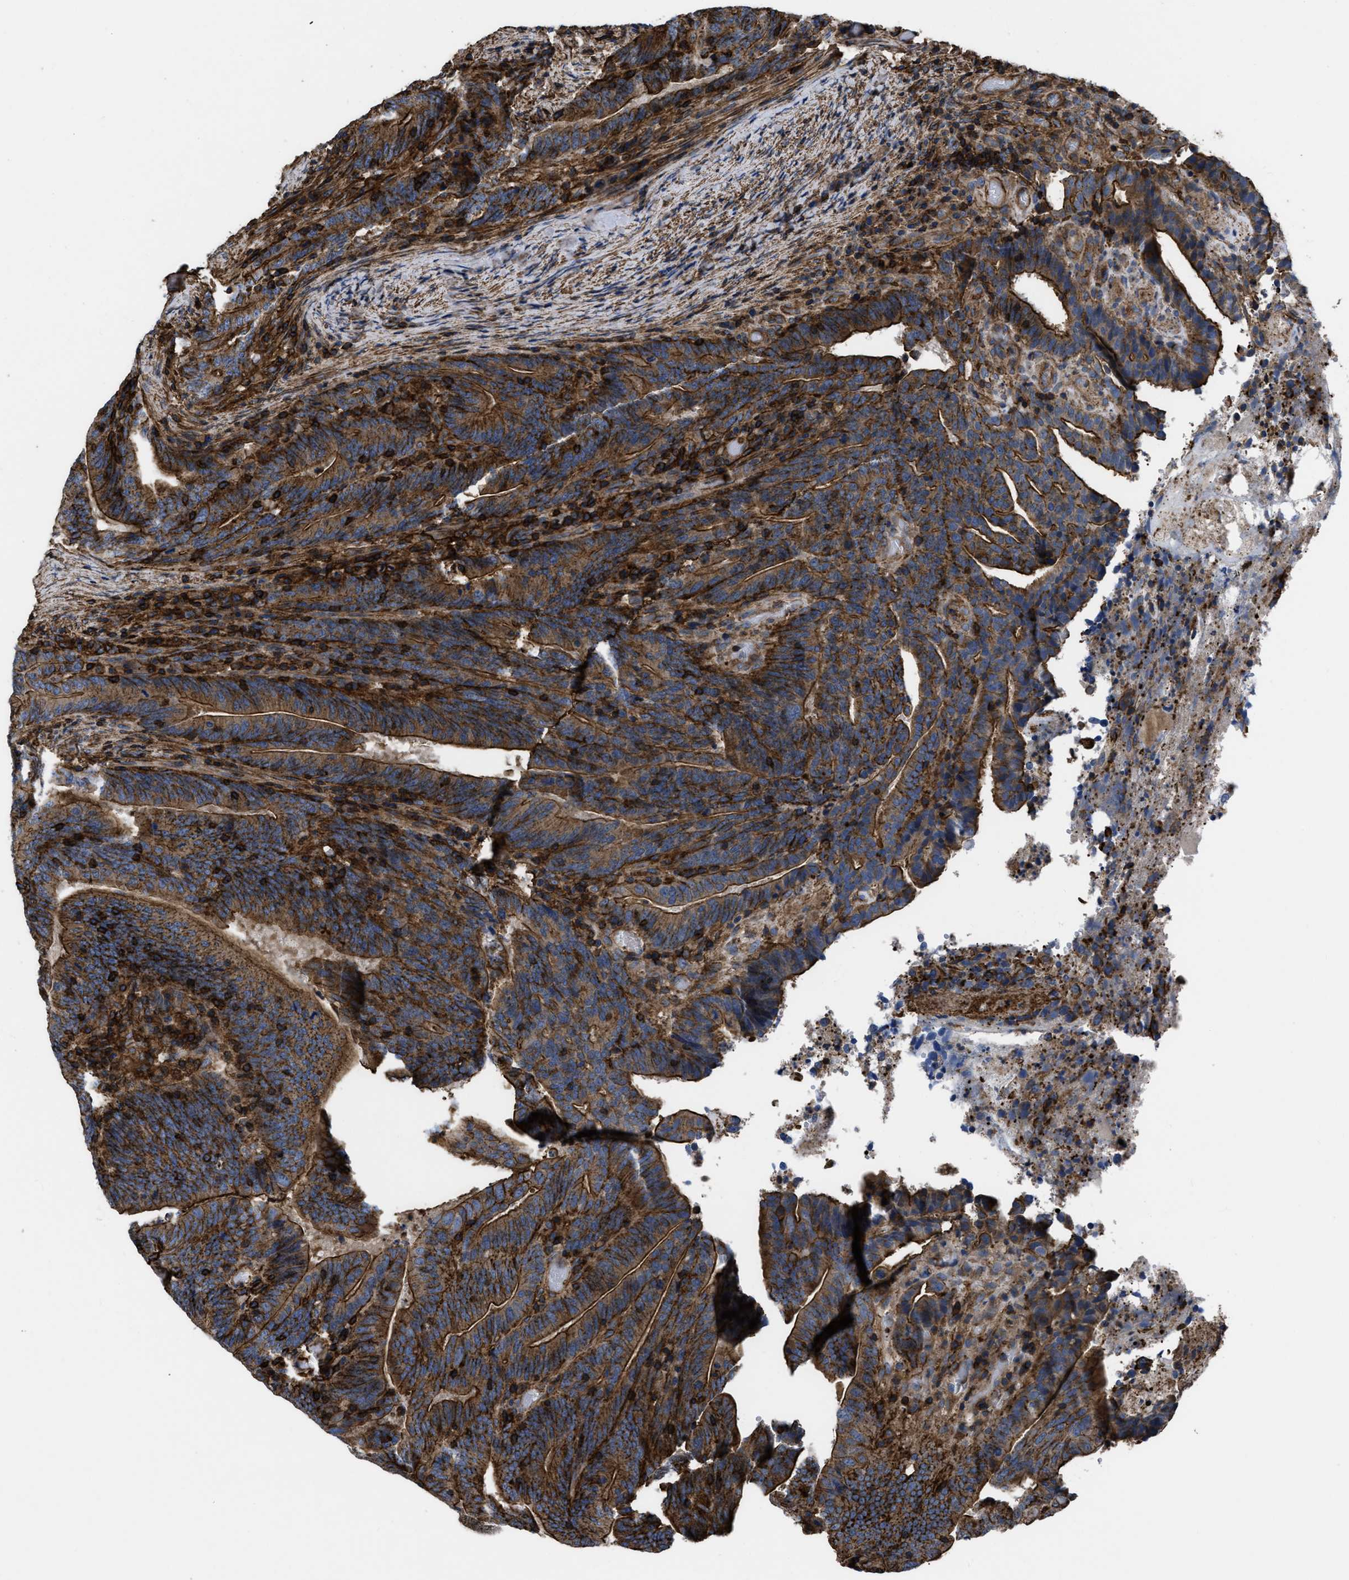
{"staining": {"intensity": "strong", "quantity": ">75%", "location": "cytoplasmic/membranous"}, "tissue": "colorectal cancer", "cell_type": "Tumor cells", "image_type": "cancer", "snomed": [{"axis": "morphology", "description": "Adenocarcinoma, NOS"}, {"axis": "topography", "description": "Colon"}], "caption": "Immunohistochemical staining of human colorectal adenocarcinoma demonstrates high levels of strong cytoplasmic/membranous protein positivity in about >75% of tumor cells.", "gene": "SCUBE2", "patient": {"sex": "female", "age": 66}}